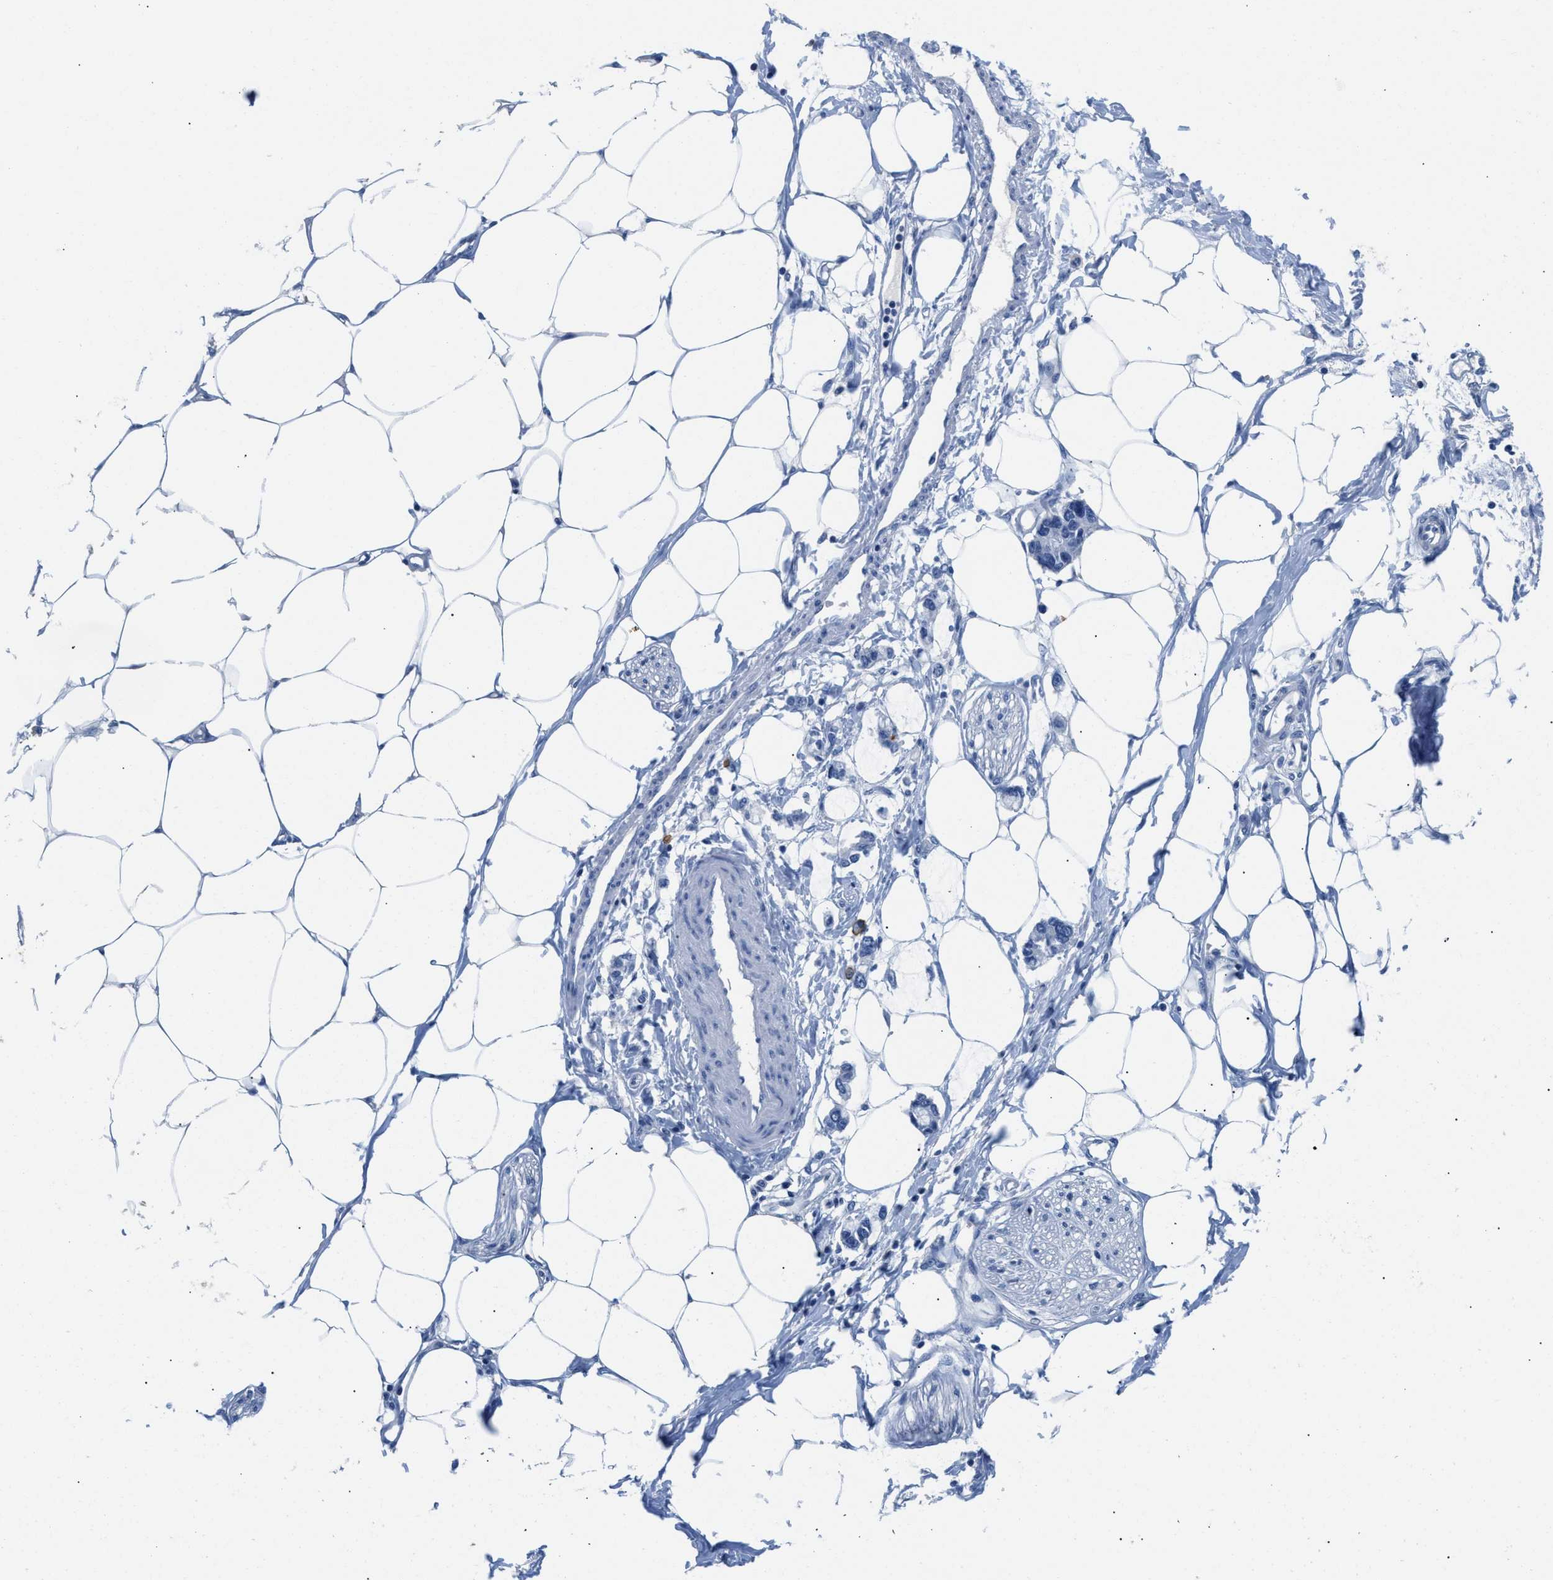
{"staining": {"intensity": "negative", "quantity": "none", "location": "none"}, "tissue": "adipose tissue", "cell_type": "Adipocytes", "image_type": "normal", "snomed": [{"axis": "morphology", "description": "Normal tissue, NOS"}, {"axis": "morphology", "description": "Adenocarcinoma, NOS"}, {"axis": "topography", "description": "Colon"}, {"axis": "topography", "description": "Peripheral nerve tissue"}], "caption": "IHC histopathology image of normal adipose tissue: adipose tissue stained with DAB displays no significant protein staining in adipocytes.", "gene": "SLFN13", "patient": {"sex": "male", "age": 14}}